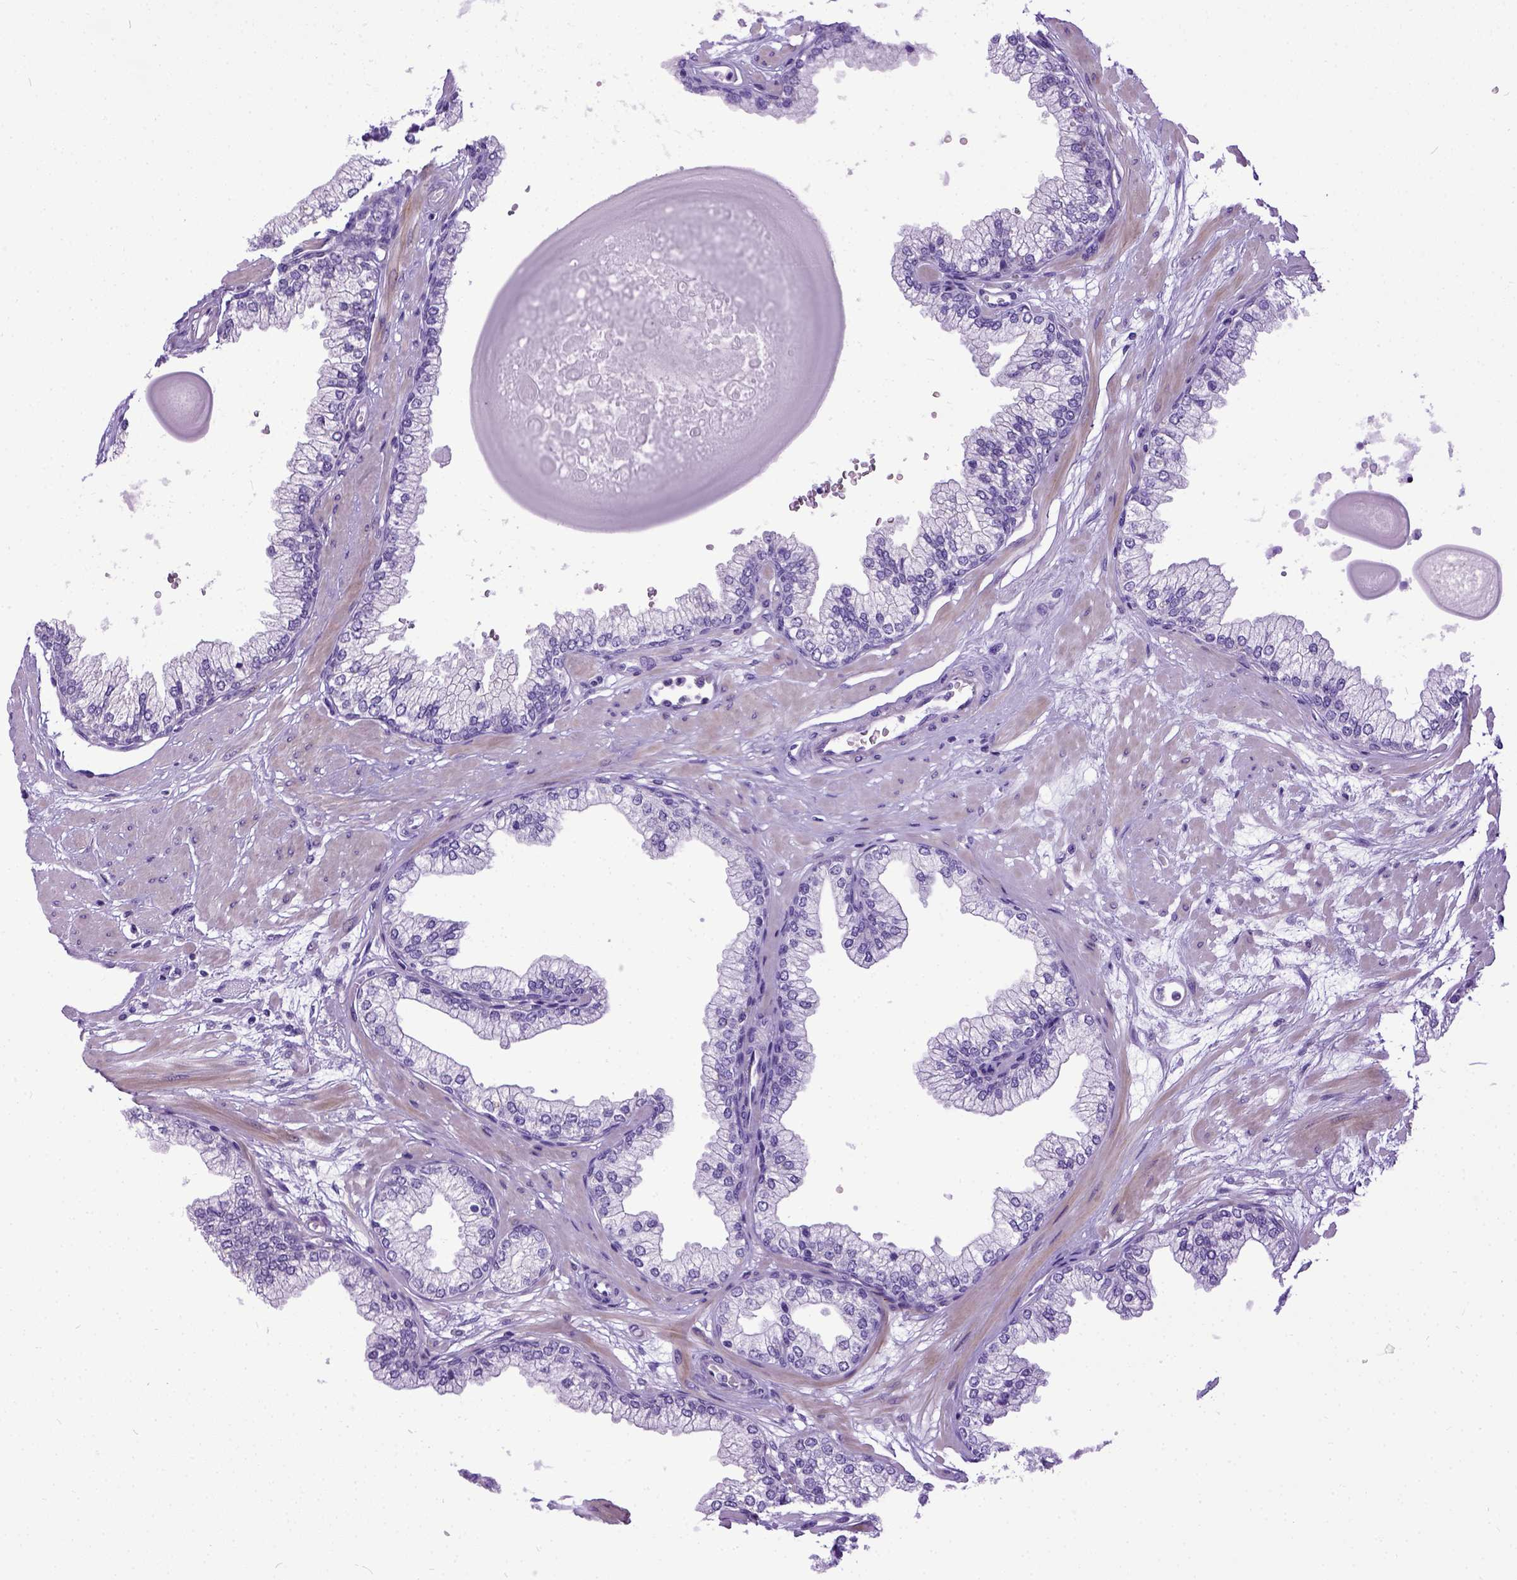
{"staining": {"intensity": "negative", "quantity": "none", "location": "none"}, "tissue": "prostate", "cell_type": "Glandular cells", "image_type": "normal", "snomed": [{"axis": "morphology", "description": "Normal tissue, NOS"}, {"axis": "topography", "description": "Prostate"}, {"axis": "topography", "description": "Peripheral nerve tissue"}], "caption": "Immunohistochemistry (IHC) micrograph of normal prostate: human prostate stained with DAB (3,3'-diaminobenzidine) reveals no significant protein positivity in glandular cells.", "gene": "IGF2", "patient": {"sex": "male", "age": 61}}